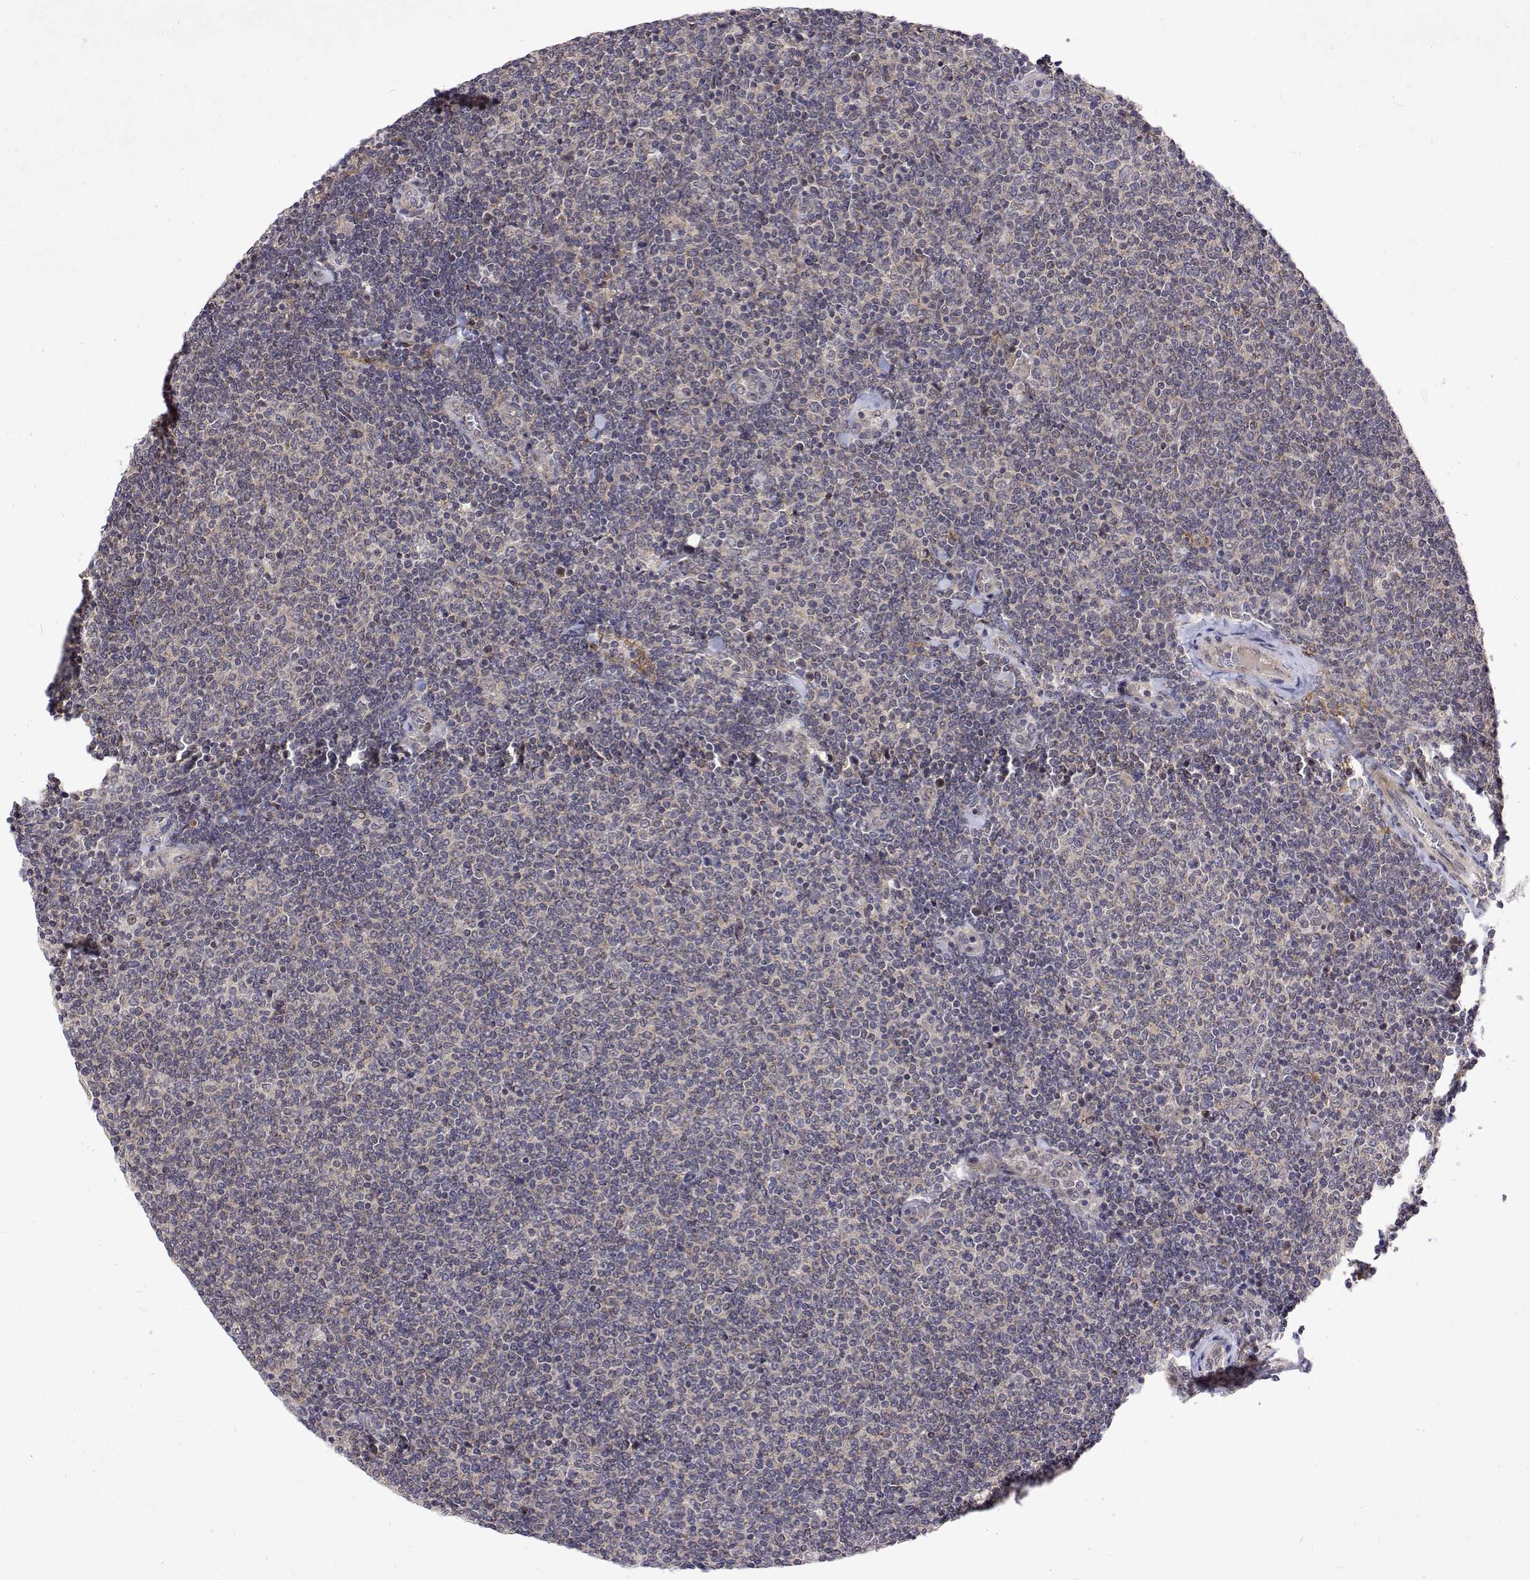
{"staining": {"intensity": "negative", "quantity": "none", "location": "none"}, "tissue": "lymphoma", "cell_type": "Tumor cells", "image_type": "cancer", "snomed": [{"axis": "morphology", "description": "Malignant lymphoma, non-Hodgkin's type, Low grade"}, {"axis": "topography", "description": "Lymph node"}], "caption": "There is no significant expression in tumor cells of lymphoma.", "gene": "ALKBH8", "patient": {"sex": "male", "age": 52}}